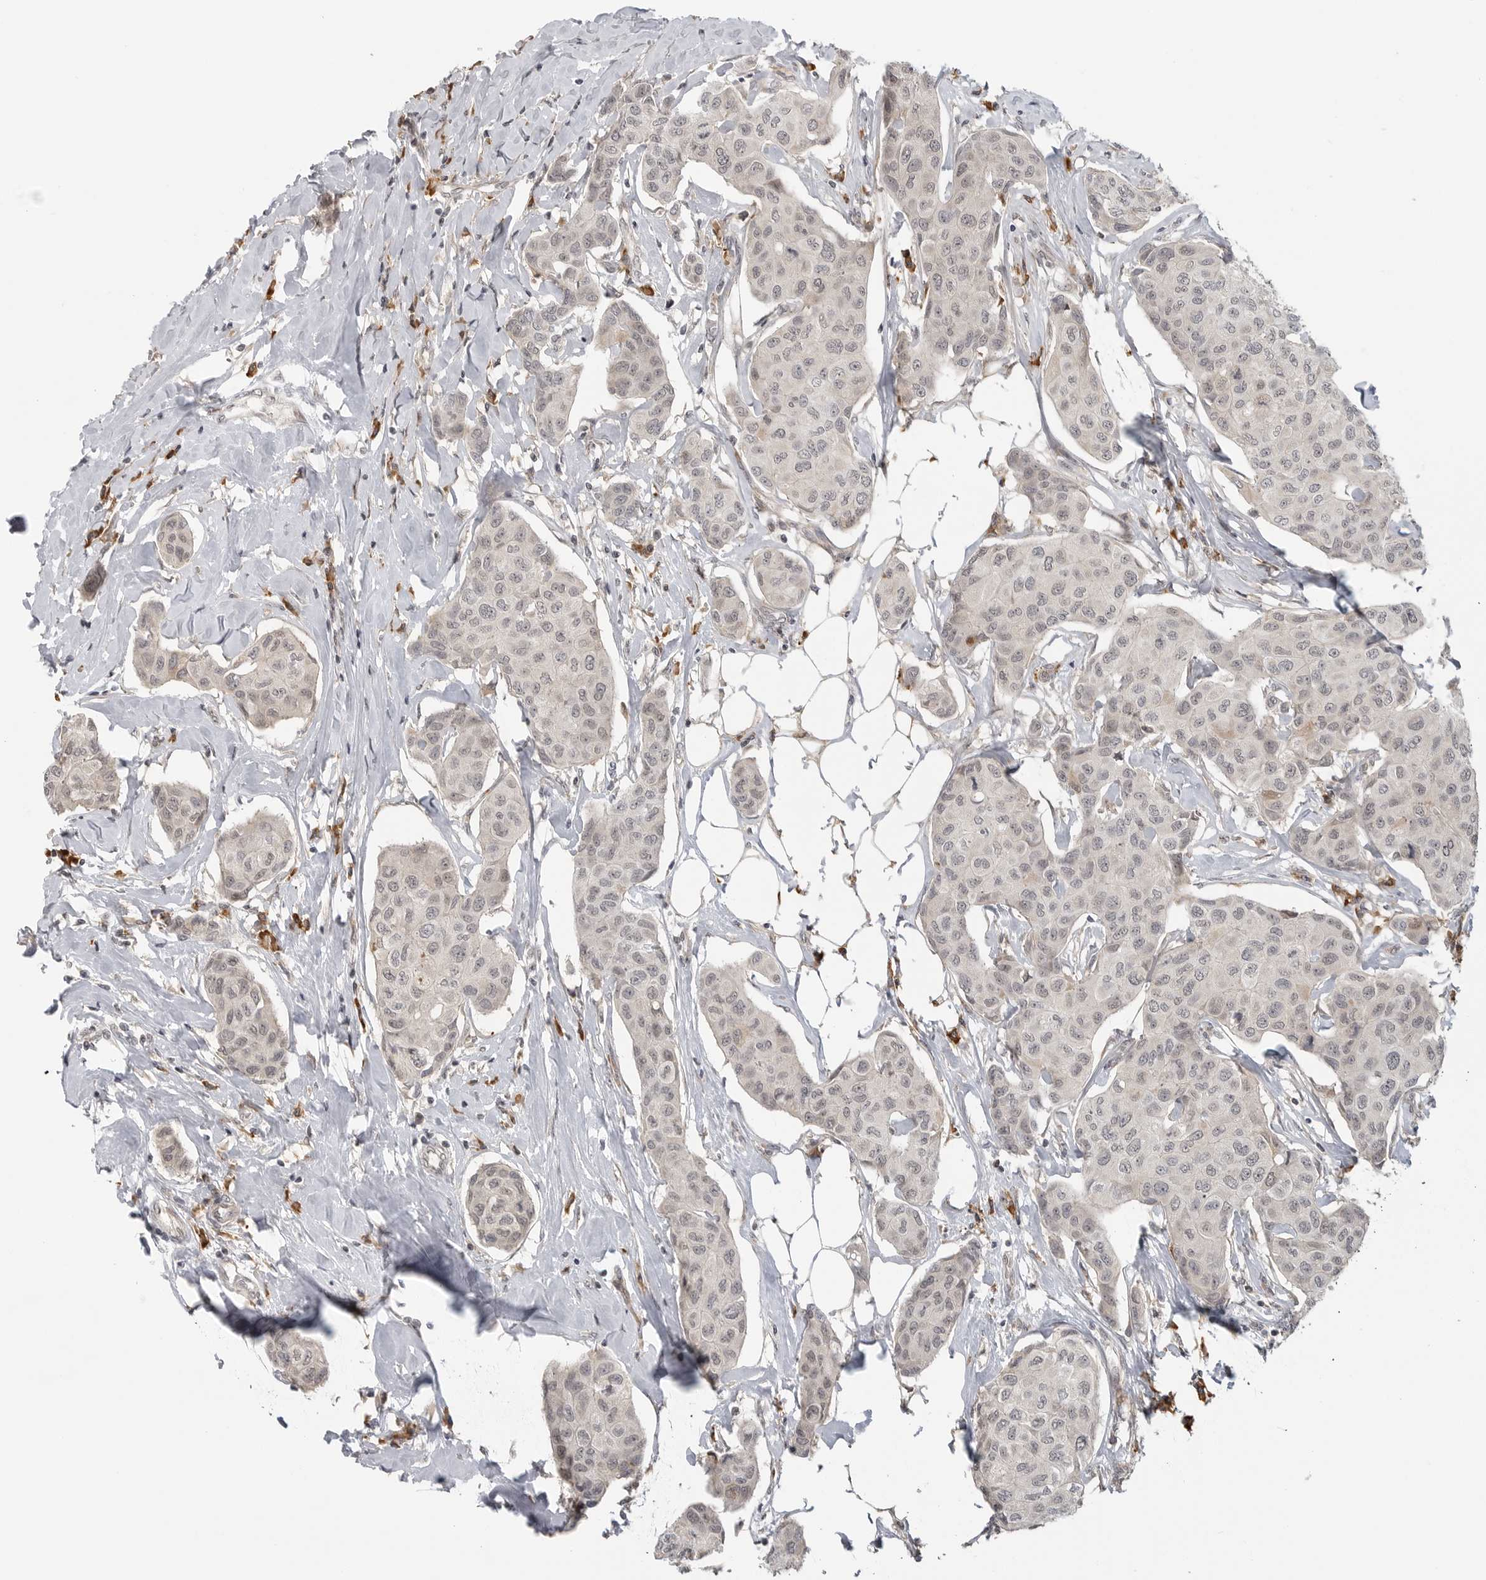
{"staining": {"intensity": "weak", "quantity": "<25%", "location": "nuclear"}, "tissue": "breast cancer", "cell_type": "Tumor cells", "image_type": "cancer", "snomed": [{"axis": "morphology", "description": "Duct carcinoma"}, {"axis": "topography", "description": "Breast"}], "caption": "An image of breast cancer stained for a protein demonstrates no brown staining in tumor cells.", "gene": "CEP295NL", "patient": {"sex": "female", "age": 80}}